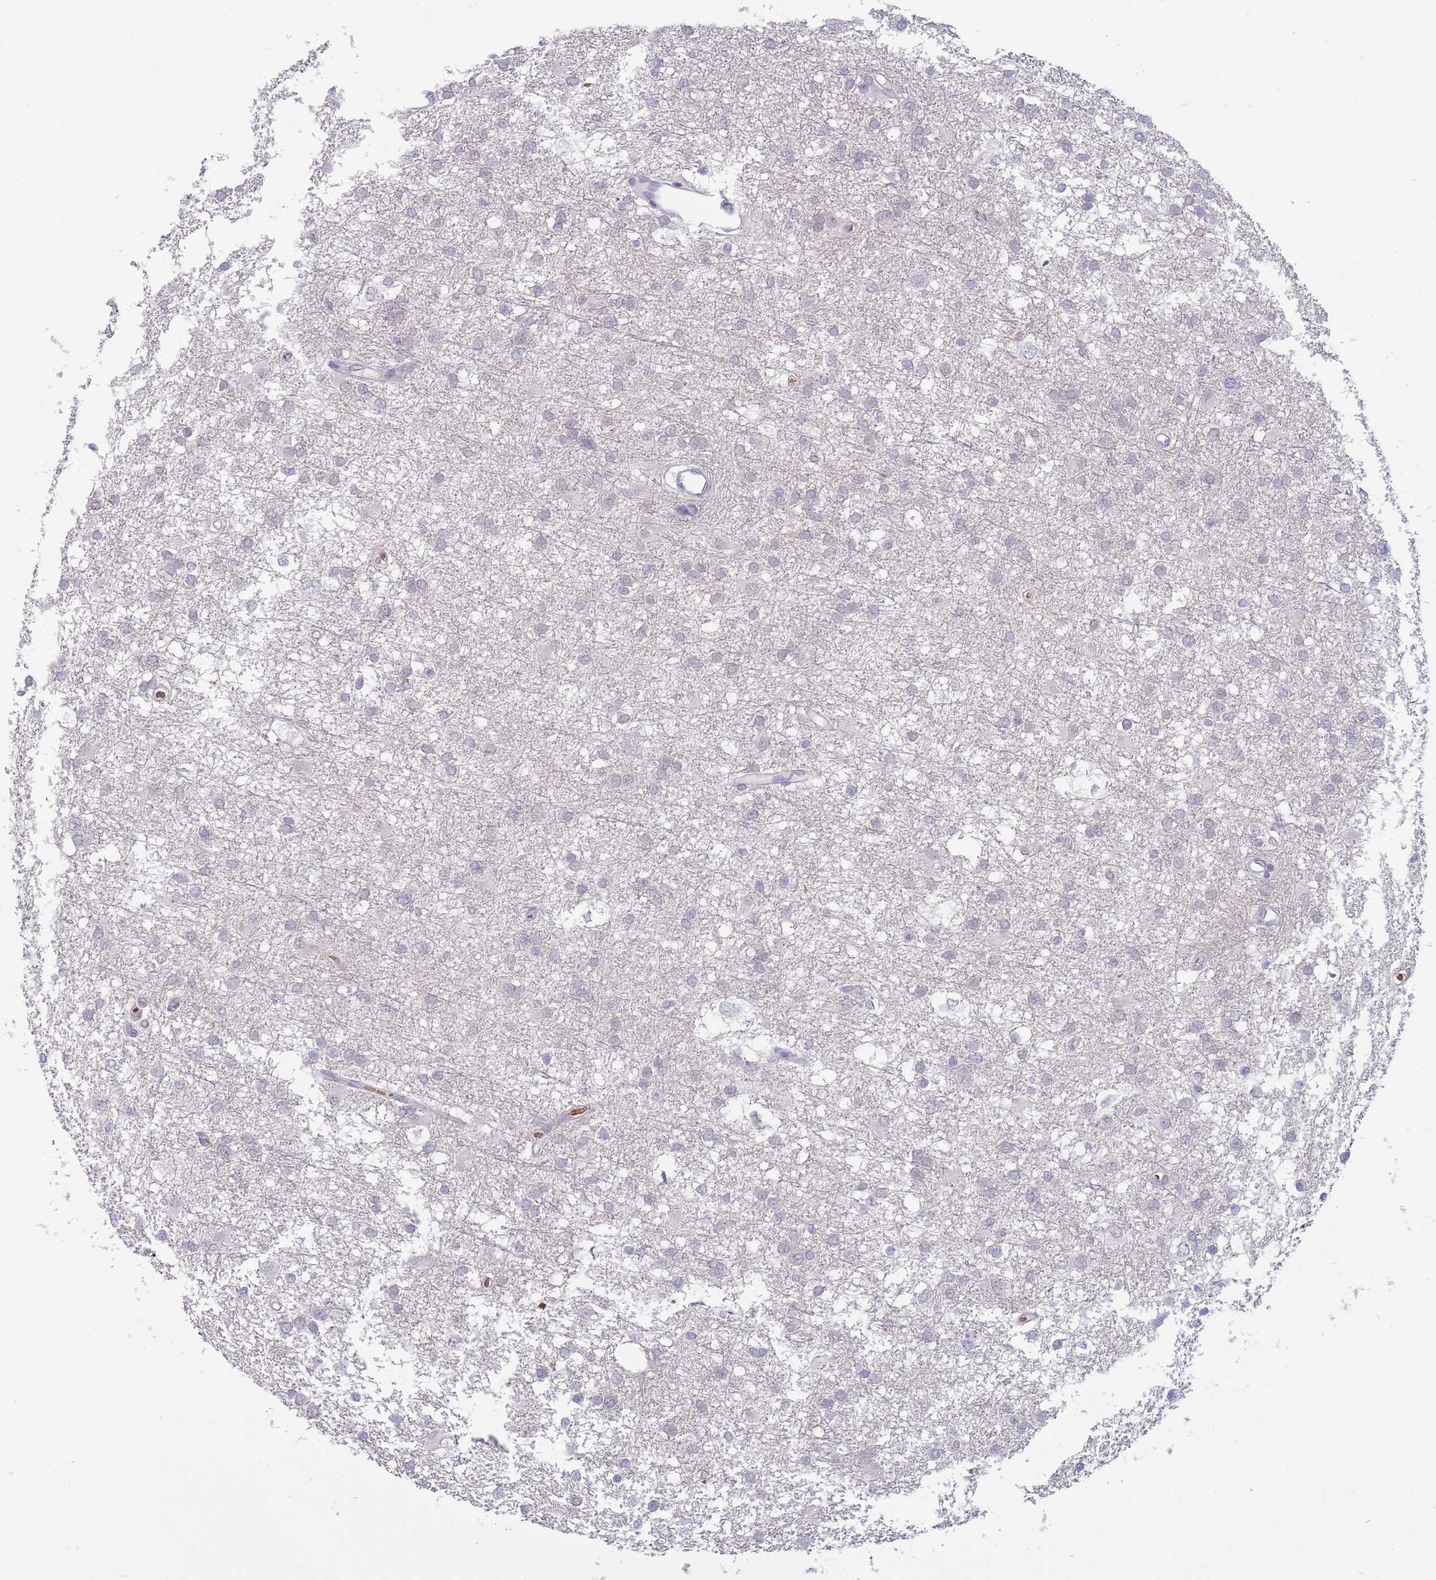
{"staining": {"intensity": "negative", "quantity": "none", "location": "none"}, "tissue": "glioma", "cell_type": "Tumor cells", "image_type": "cancer", "snomed": [{"axis": "morphology", "description": "Glioma, malignant, High grade"}, {"axis": "topography", "description": "Brain"}], "caption": "DAB (3,3'-diaminobenzidine) immunohistochemical staining of glioma demonstrates no significant expression in tumor cells.", "gene": "LYPD6B", "patient": {"sex": "male", "age": 61}}